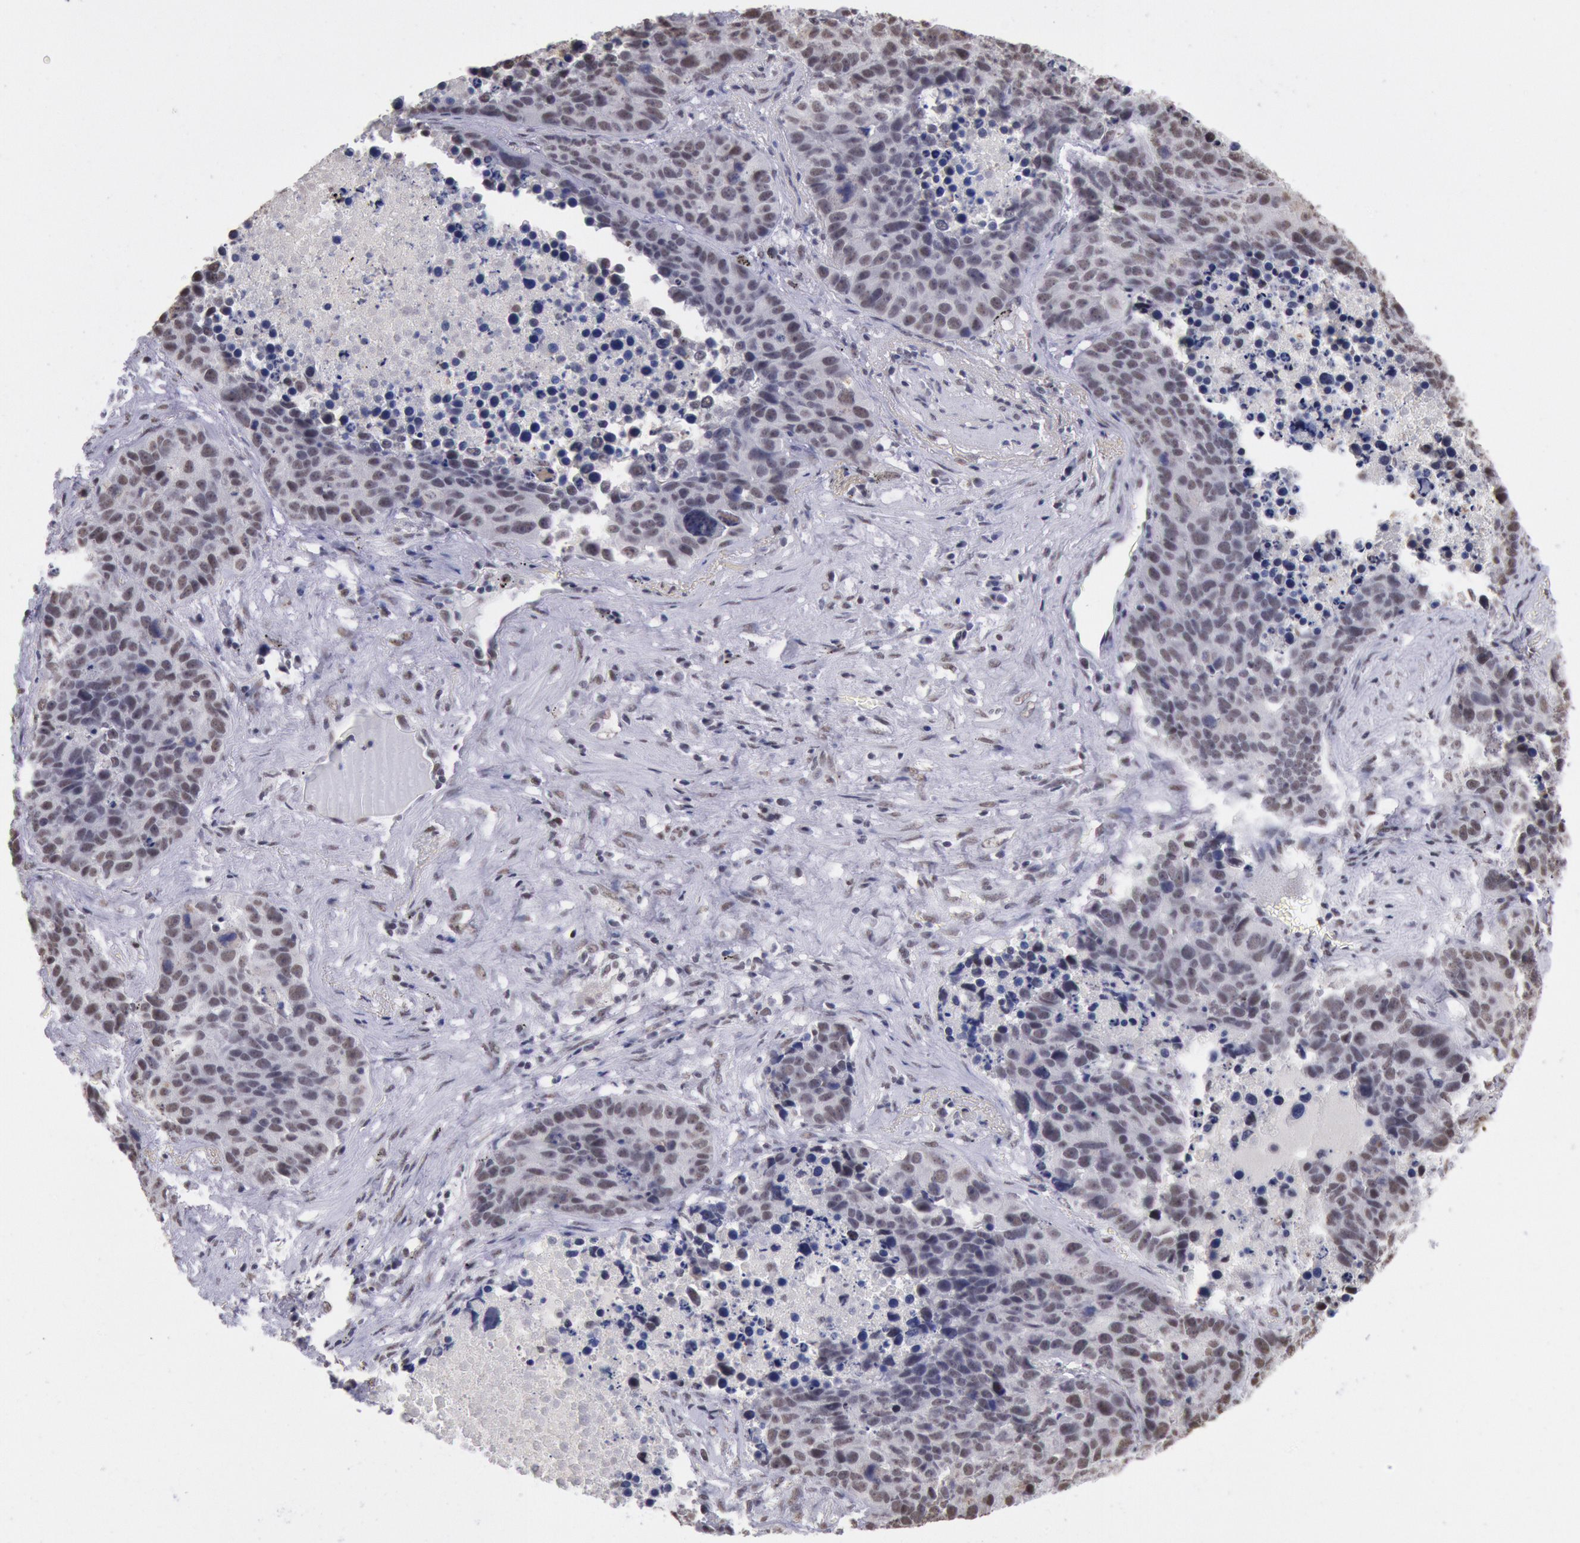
{"staining": {"intensity": "weak", "quantity": "<25%", "location": "nuclear"}, "tissue": "lung cancer", "cell_type": "Tumor cells", "image_type": "cancer", "snomed": [{"axis": "morphology", "description": "Carcinoid, malignant, NOS"}, {"axis": "topography", "description": "Lung"}], "caption": "A high-resolution photomicrograph shows immunohistochemistry staining of carcinoid (malignant) (lung), which displays no significant expression in tumor cells.", "gene": "SNRPD3", "patient": {"sex": "male", "age": 60}}